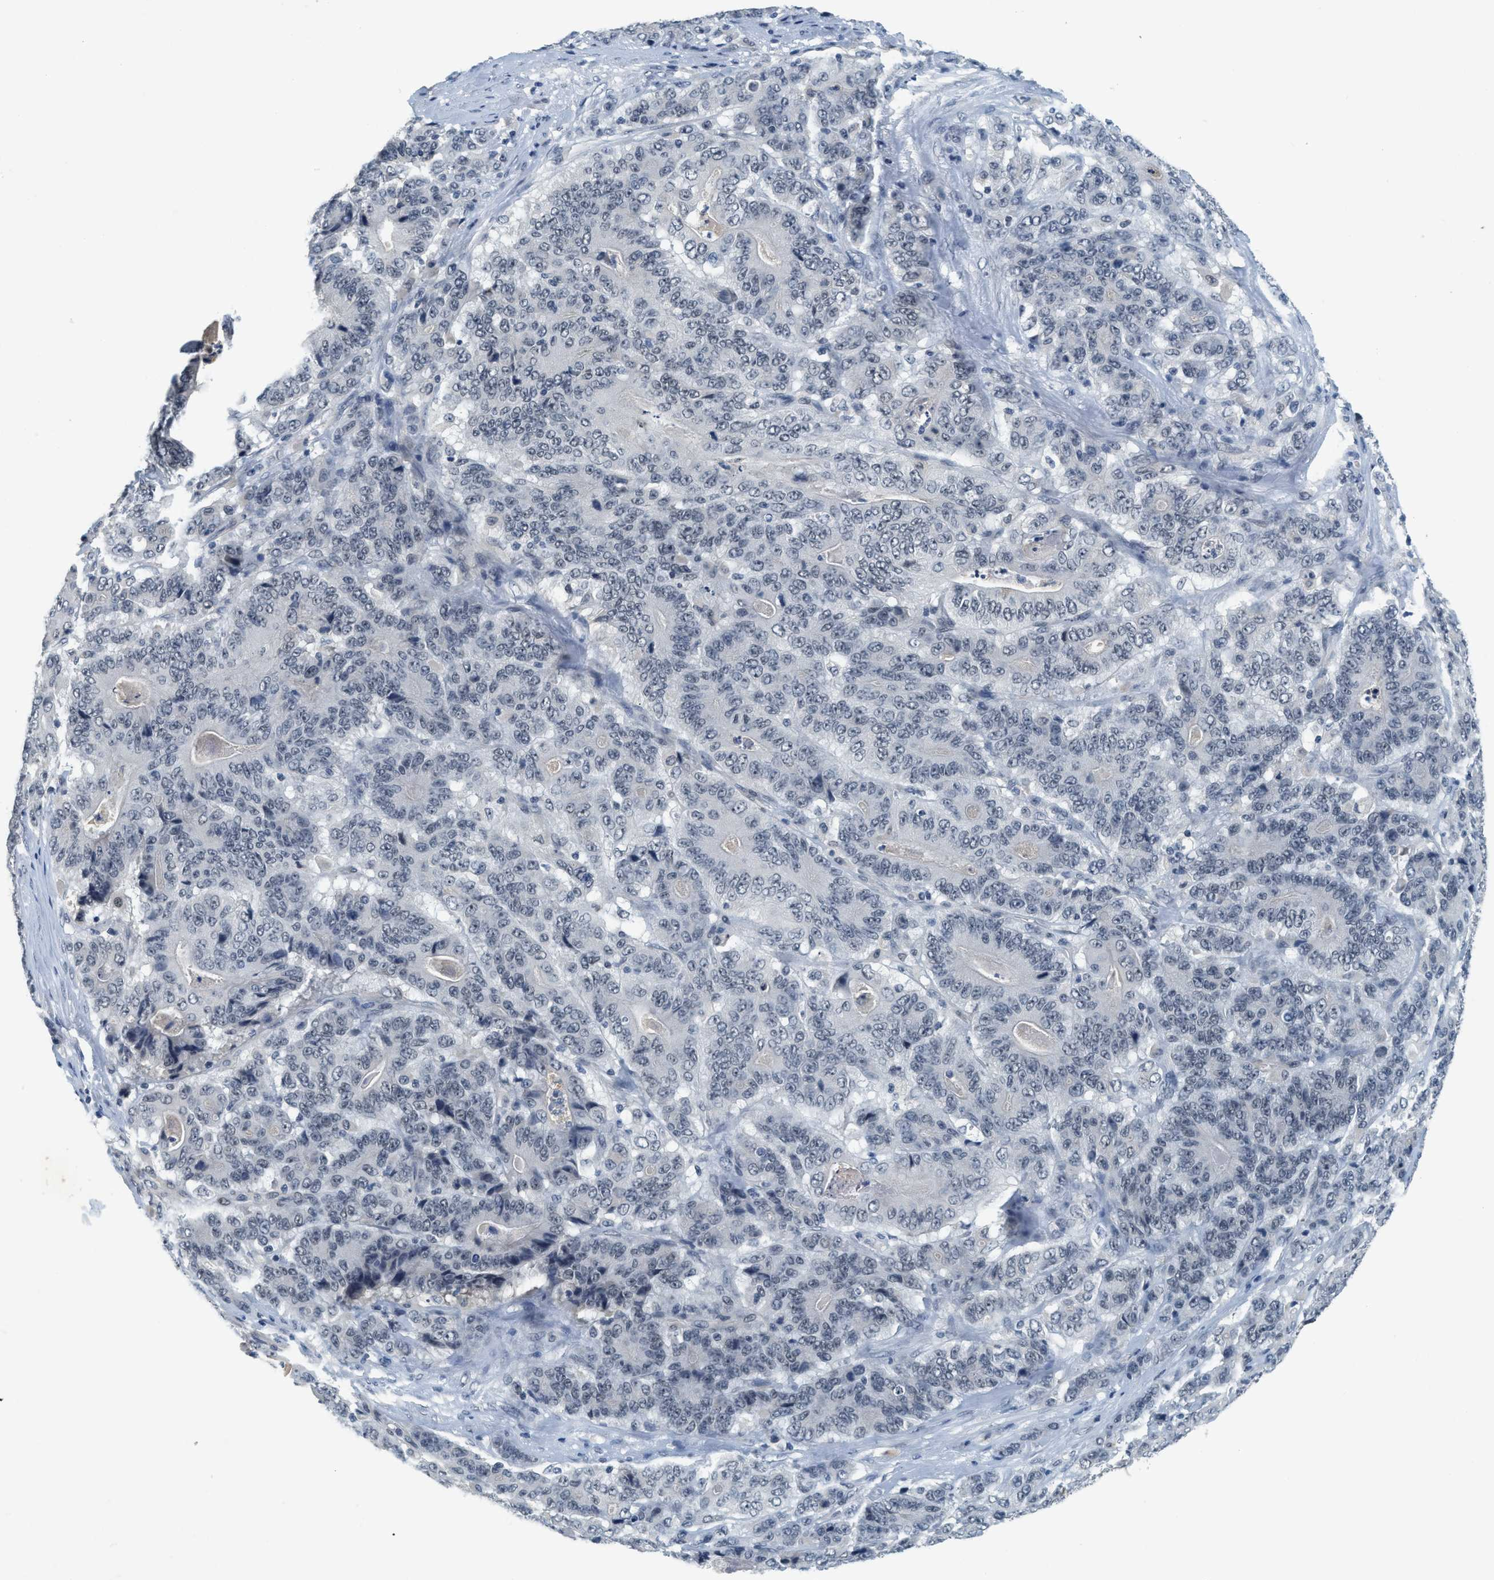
{"staining": {"intensity": "negative", "quantity": "none", "location": "none"}, "tissue": "stomach cancer", "cell_type": "Tumor cells", "image_type": "cancer", "snomed": [{"axis": "morphology", "description": "Adenocarcinoma, NOS"}, {"axis": "topography", "description": "Stomach"}], "caption": "Adenocarcinoma (stomach) was stained to show a protein in brown. There is no significant expression in tumor cells.", "gene": "MZF1", "patient": {"sex": "female", "age": 73}}